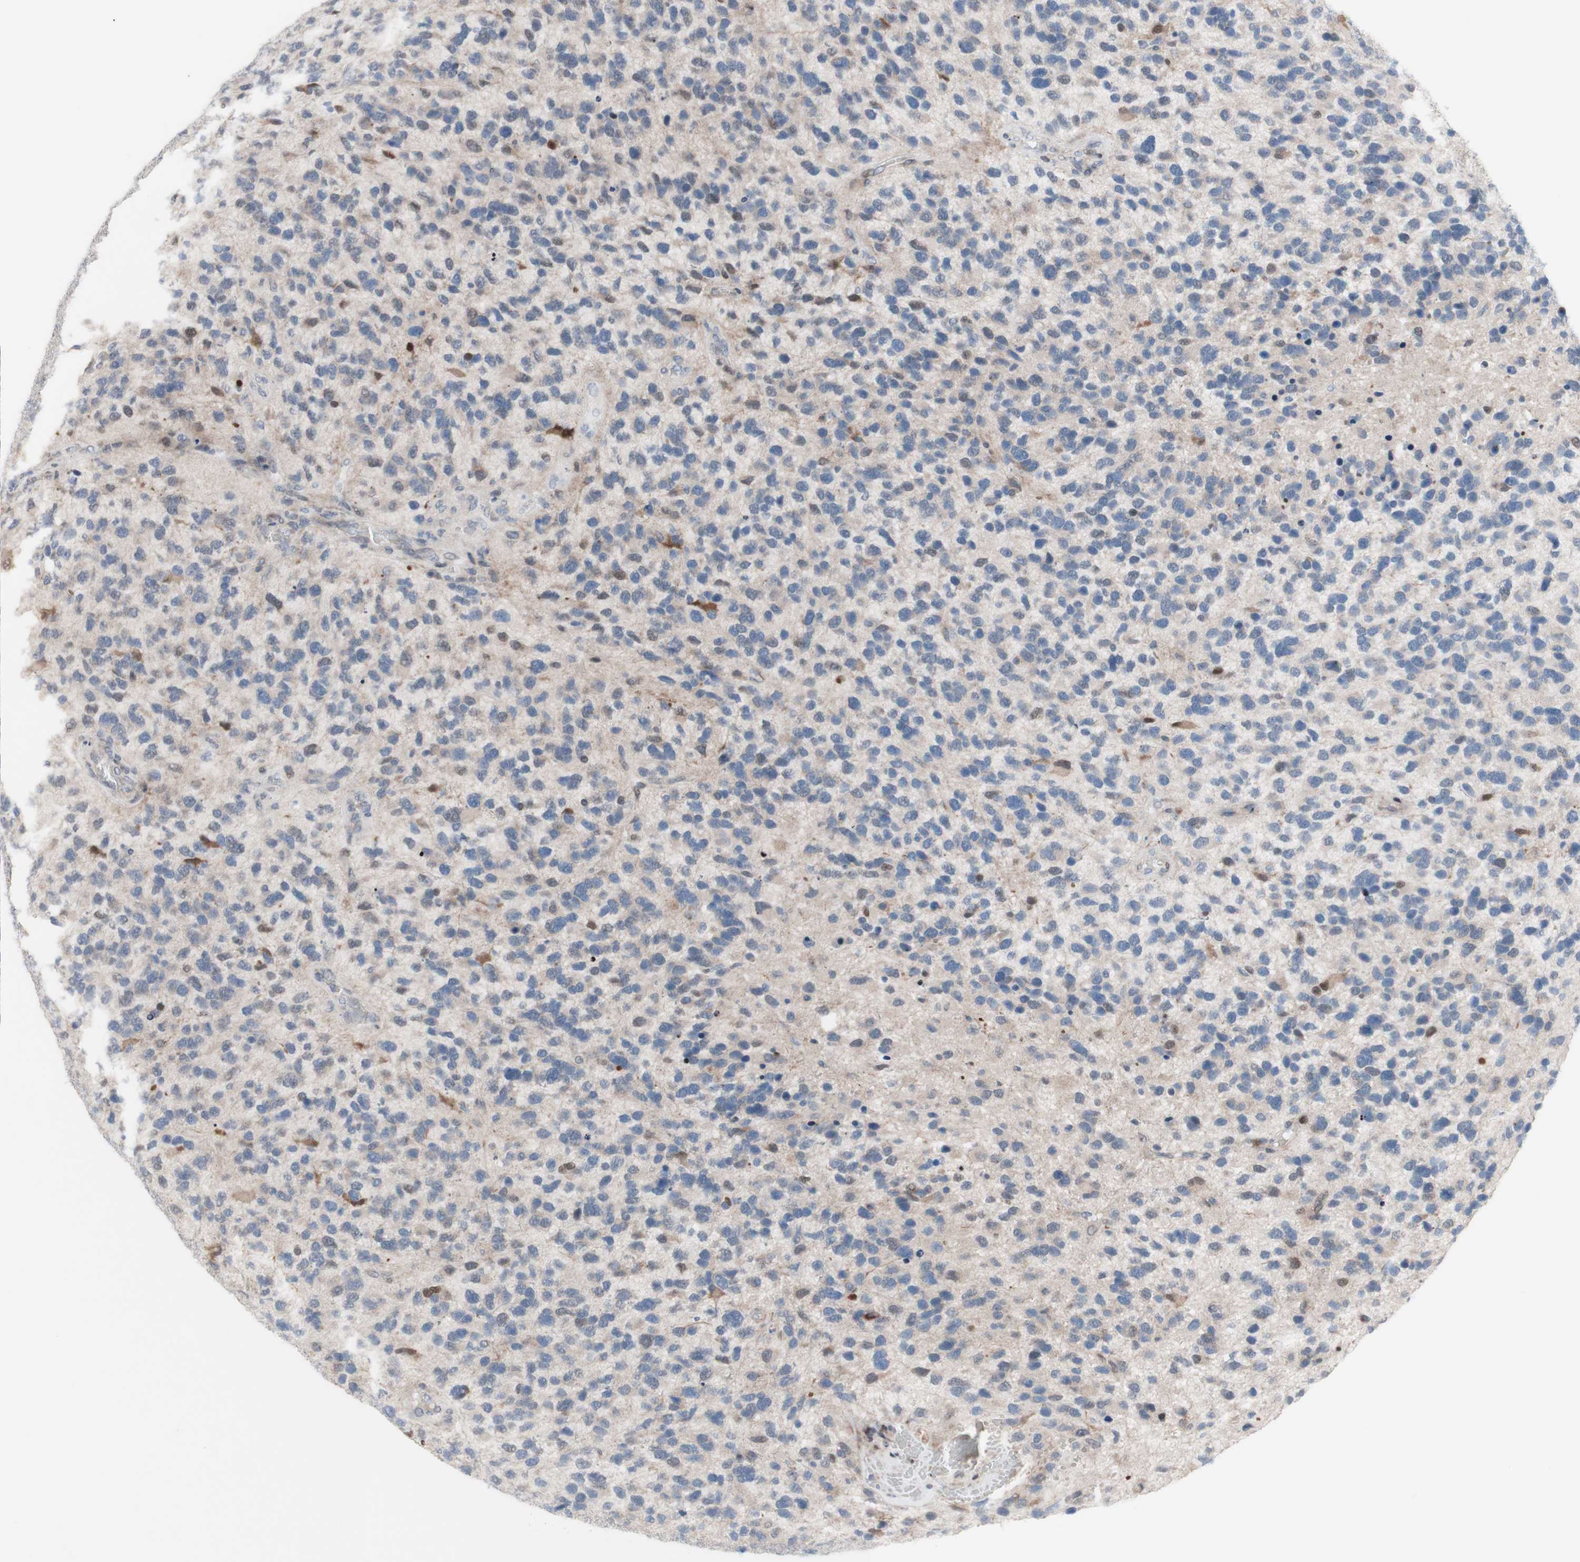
{"staining": {"intensity": "moderate", "quantity": "<25%", "location": "cytoplasmic/membranous"}, "tissue": "glioma", "cell_type": "Tumor cells", "image_type": "cancer", "snomed": [{"axis": "morphology", "description": "Glioma, malignant, High grade"}, {"axis": "topography", "description": "Brain"}], "caption": "Protein staining displays moderate cytoplasmic/membranous positivity in approximately <25% of tumor cells in malignant glioma (high-grade).", "gene": "PHTF2", "patient": {"sex": "female", "age": 58}}